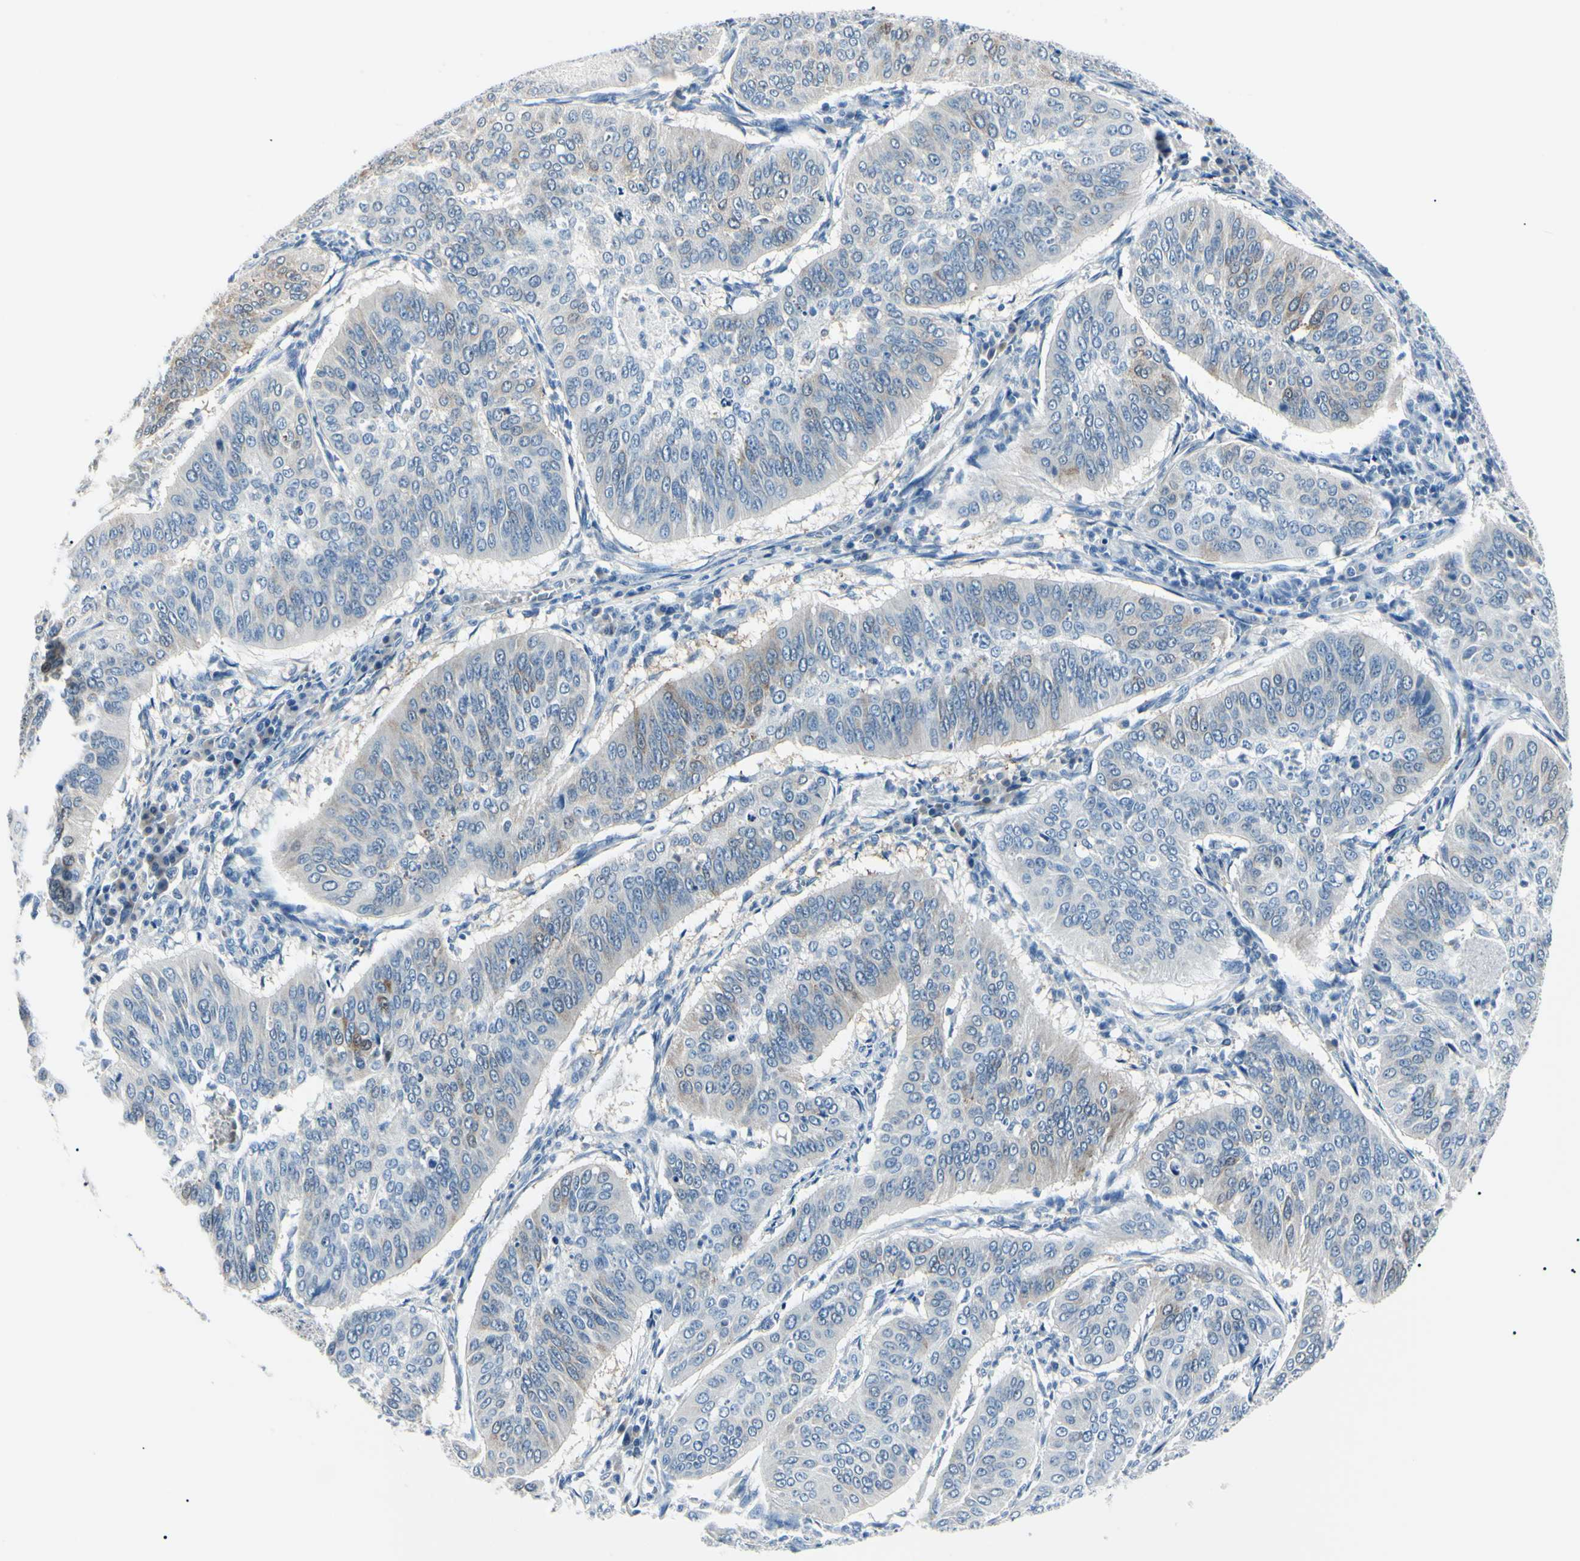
{"staining": {"intensity": "weak", "quantity": "<25%", "location": "cytoplasmic/membranous"}, "tissue": "cervical cancer", "cell_type": "Tumor cells", "image_type": "cancer", "snomed": [{"axis": "morphology", "description": "Normal tissue, NOS"}, {"axis": "morphology", "description": "Squamous cell carcinoma, NOS"}, {"axis": "topography", "description": "Cervix"}], "caption": "Immunohistochemistry (IHC) histopathology image of cervical squamous cell carcinoma stained for a protein (brown), which displays no positivity in tumor cells.", "gene": "CA2", "patient": {"sex": "female", "age": 39}}